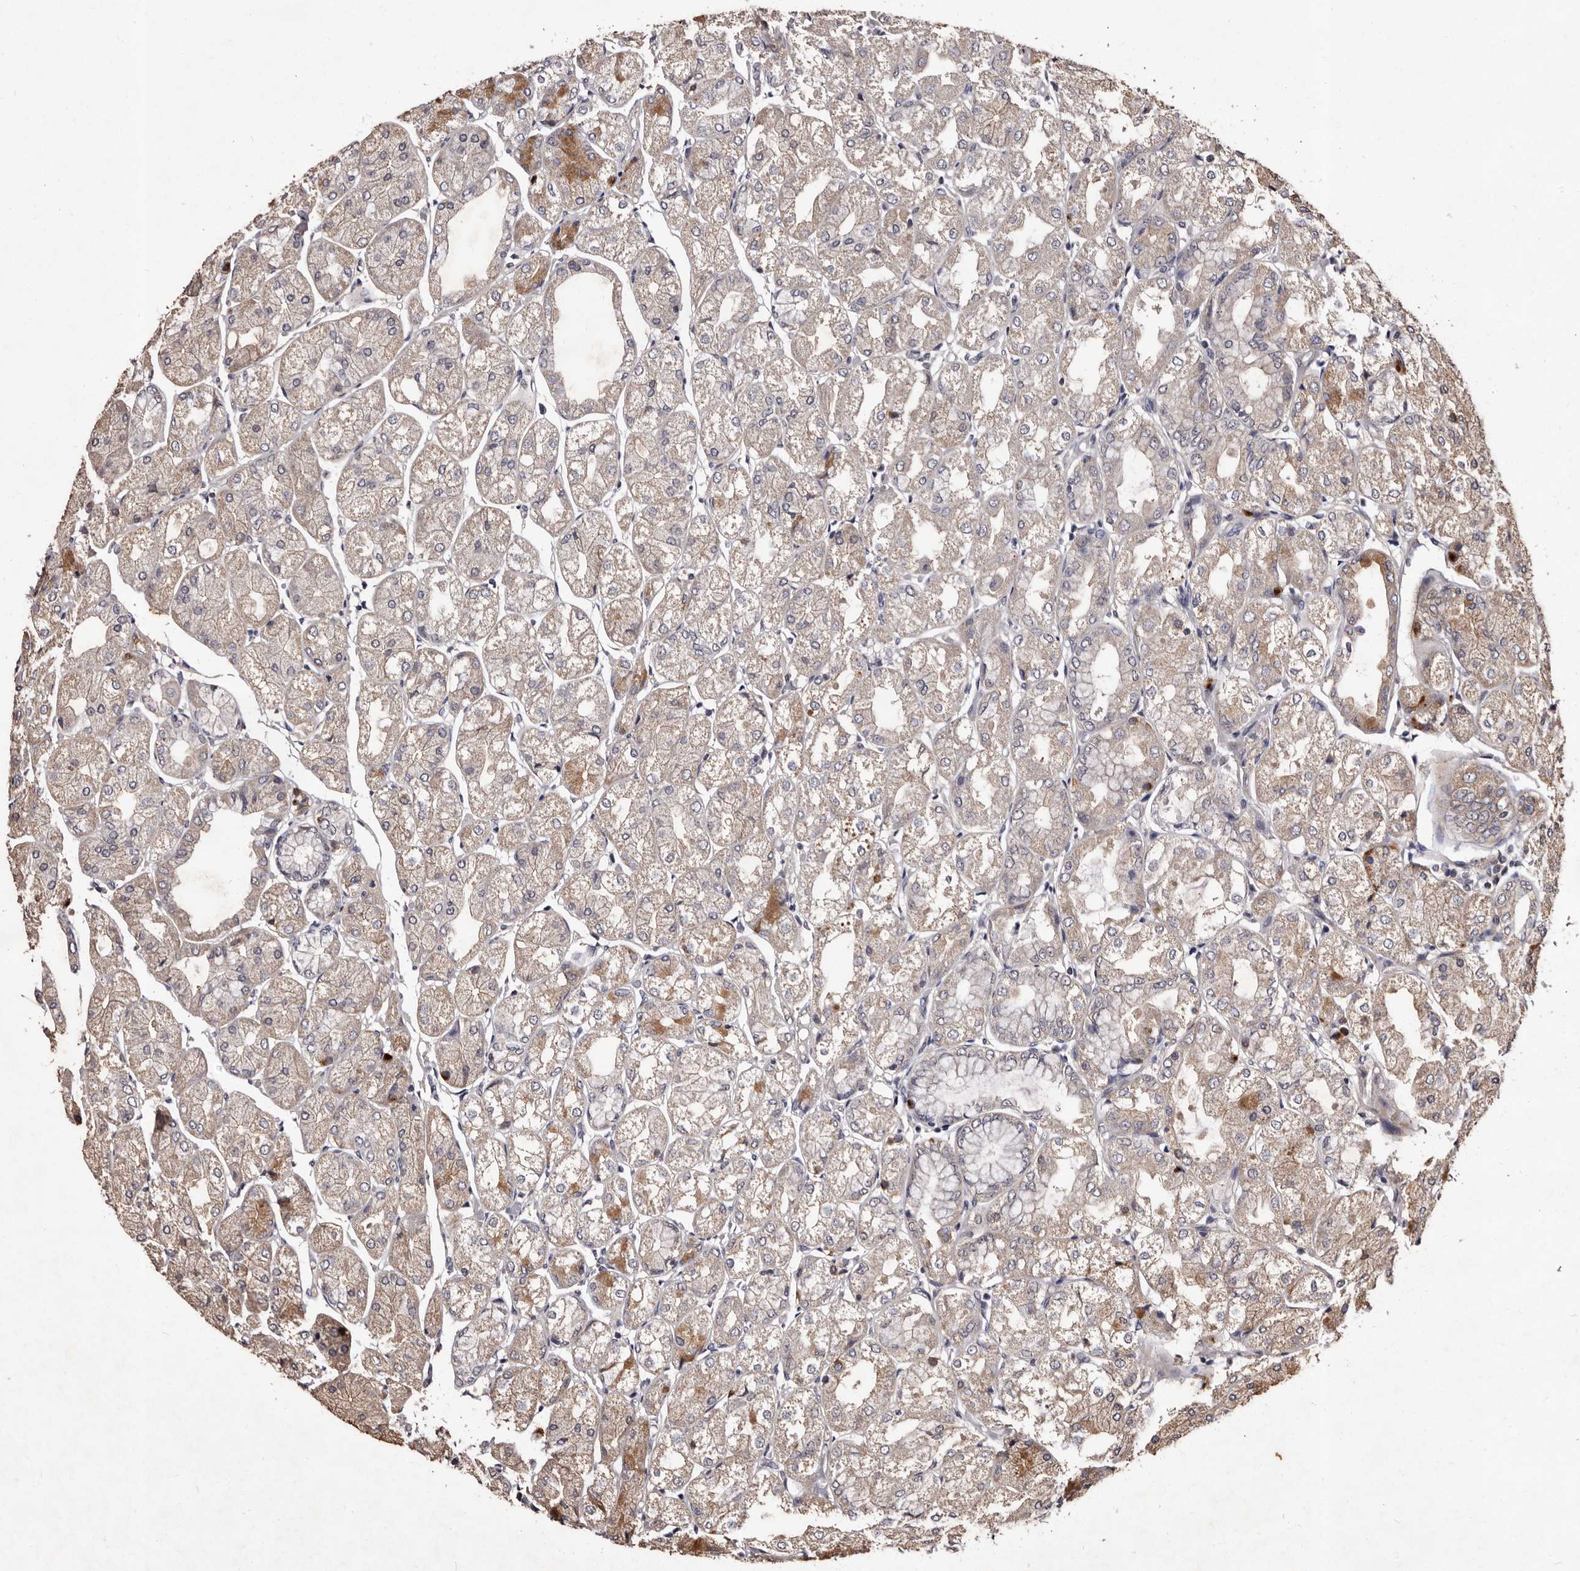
{"staining": {"intensity": "moderate", "quantity": "25%-75%", "location": "cytoplasmic/membranous"}, "tissue": "stomach", "cell_type": "Glandular cells", "image_type": "normal", "snomed": [{"axis": "morphology", "description": "Normal tissue, NOS"}, {"axis": "topography", "description": "Stomach, upper"}], "caption": "Stomach stained with DAB immunohistochemistry (IHC) exhibits medium levels of moderate cytoplasmic/membranous positivity in about 25%-75% of glandular cells.", "gene": "MKRN3", "patient": {"sex": "male", "age": 72}}